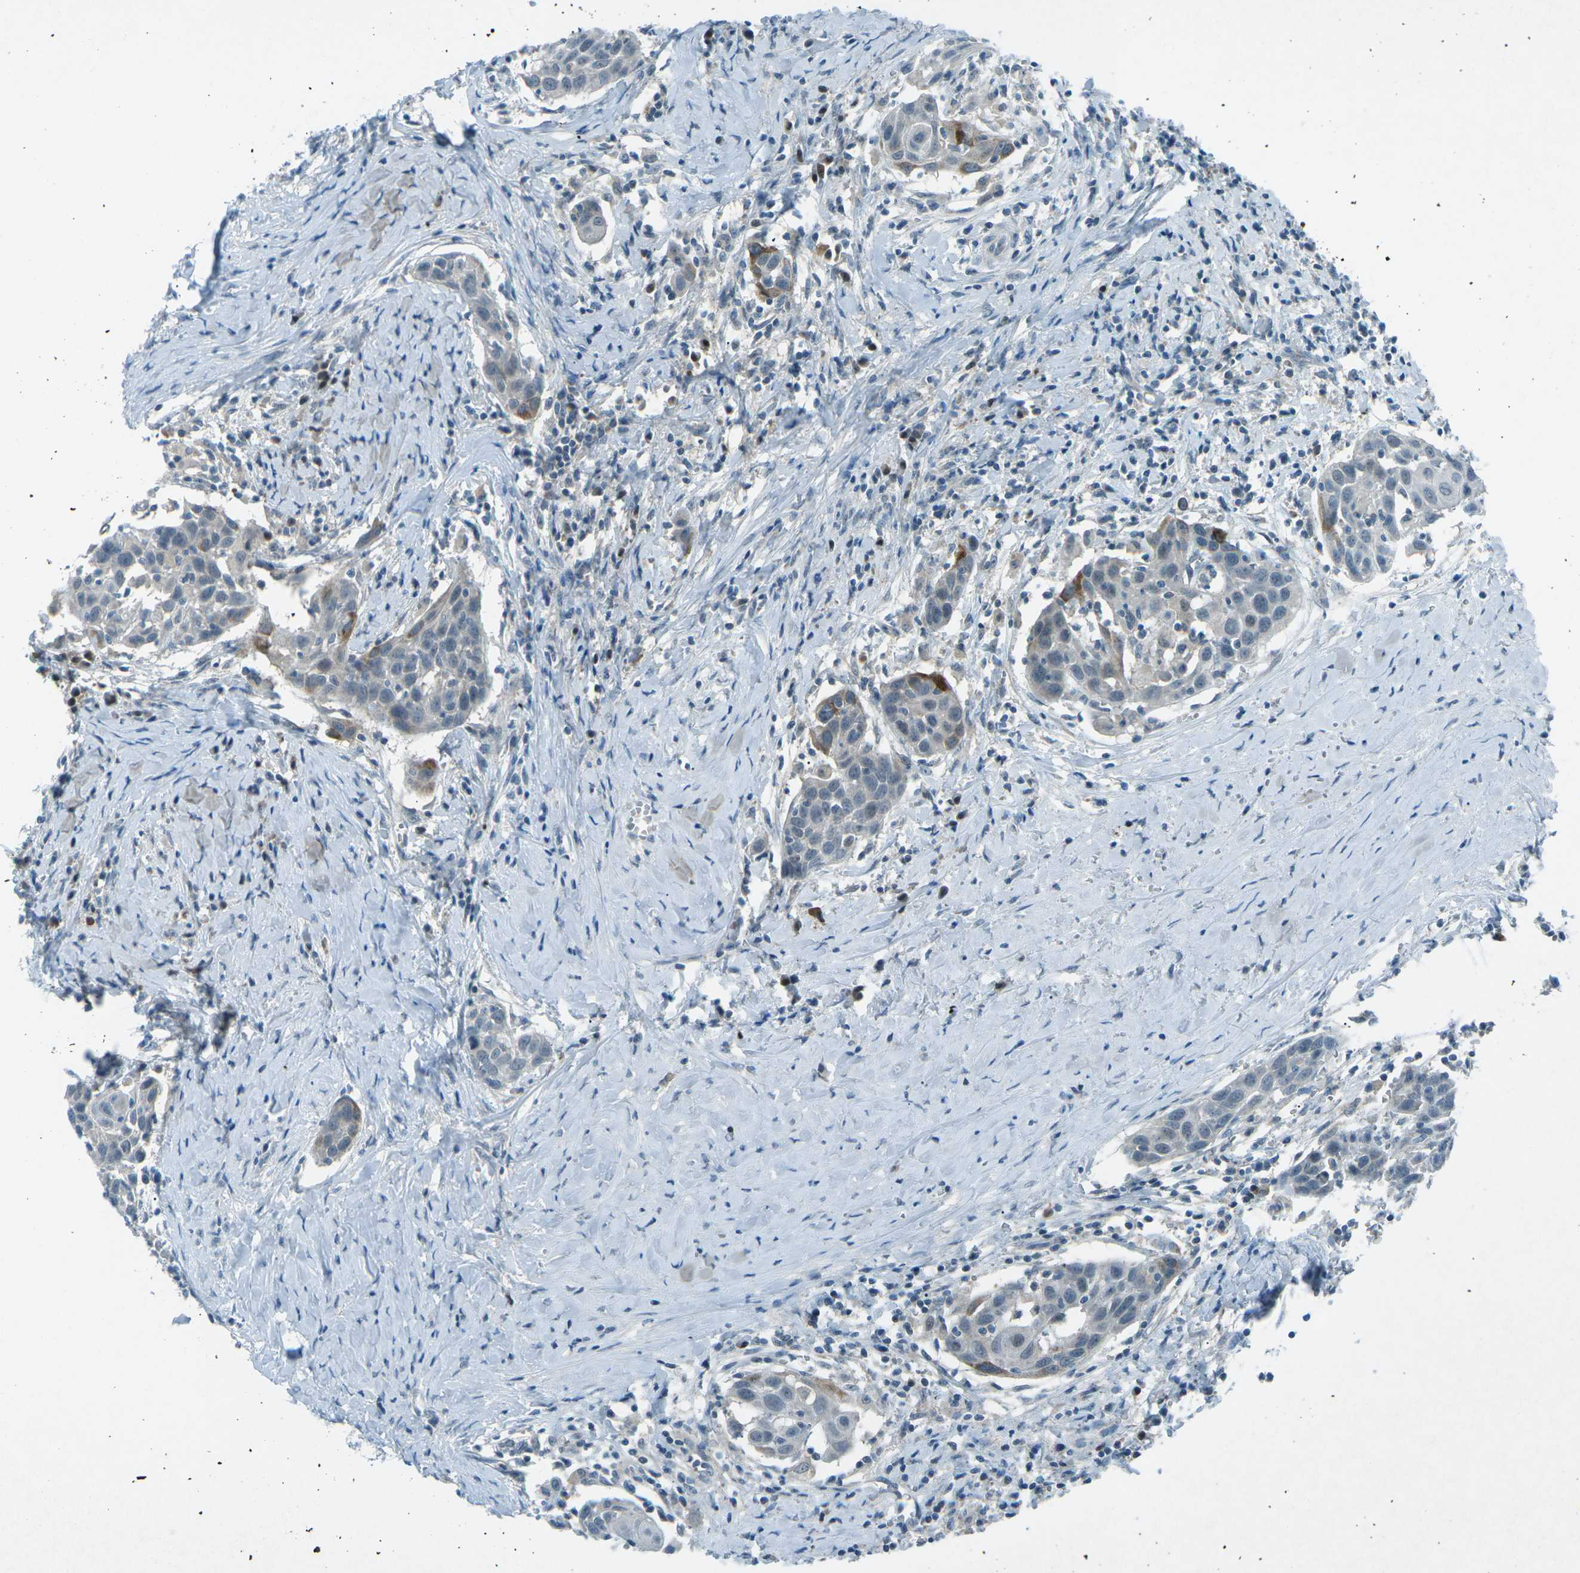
{"staining": {"intensity": "negative", "quantity": "none", "location": "none"}, "tissue": "head and neck cancer", "cell_type": "Tumor cells", "image_type": "cancer", "snomed": [{"axis": "morphology", "description": "Squamous cell carcinoma, NOS"}, {"axis": "topography", "description": "Oral tissue"}, {"axis": "topography", "description": "Head-Neck"}], "caption": "This photomicrograph is of head and neck cancer stained with immunohistochemistry (IHC) to label a protein in brown with the nuclei are counter-stained blue. There is no expression in tumor cells.", "gene": "PRKCA", "patient": {"sex": "female", "age": 50}}